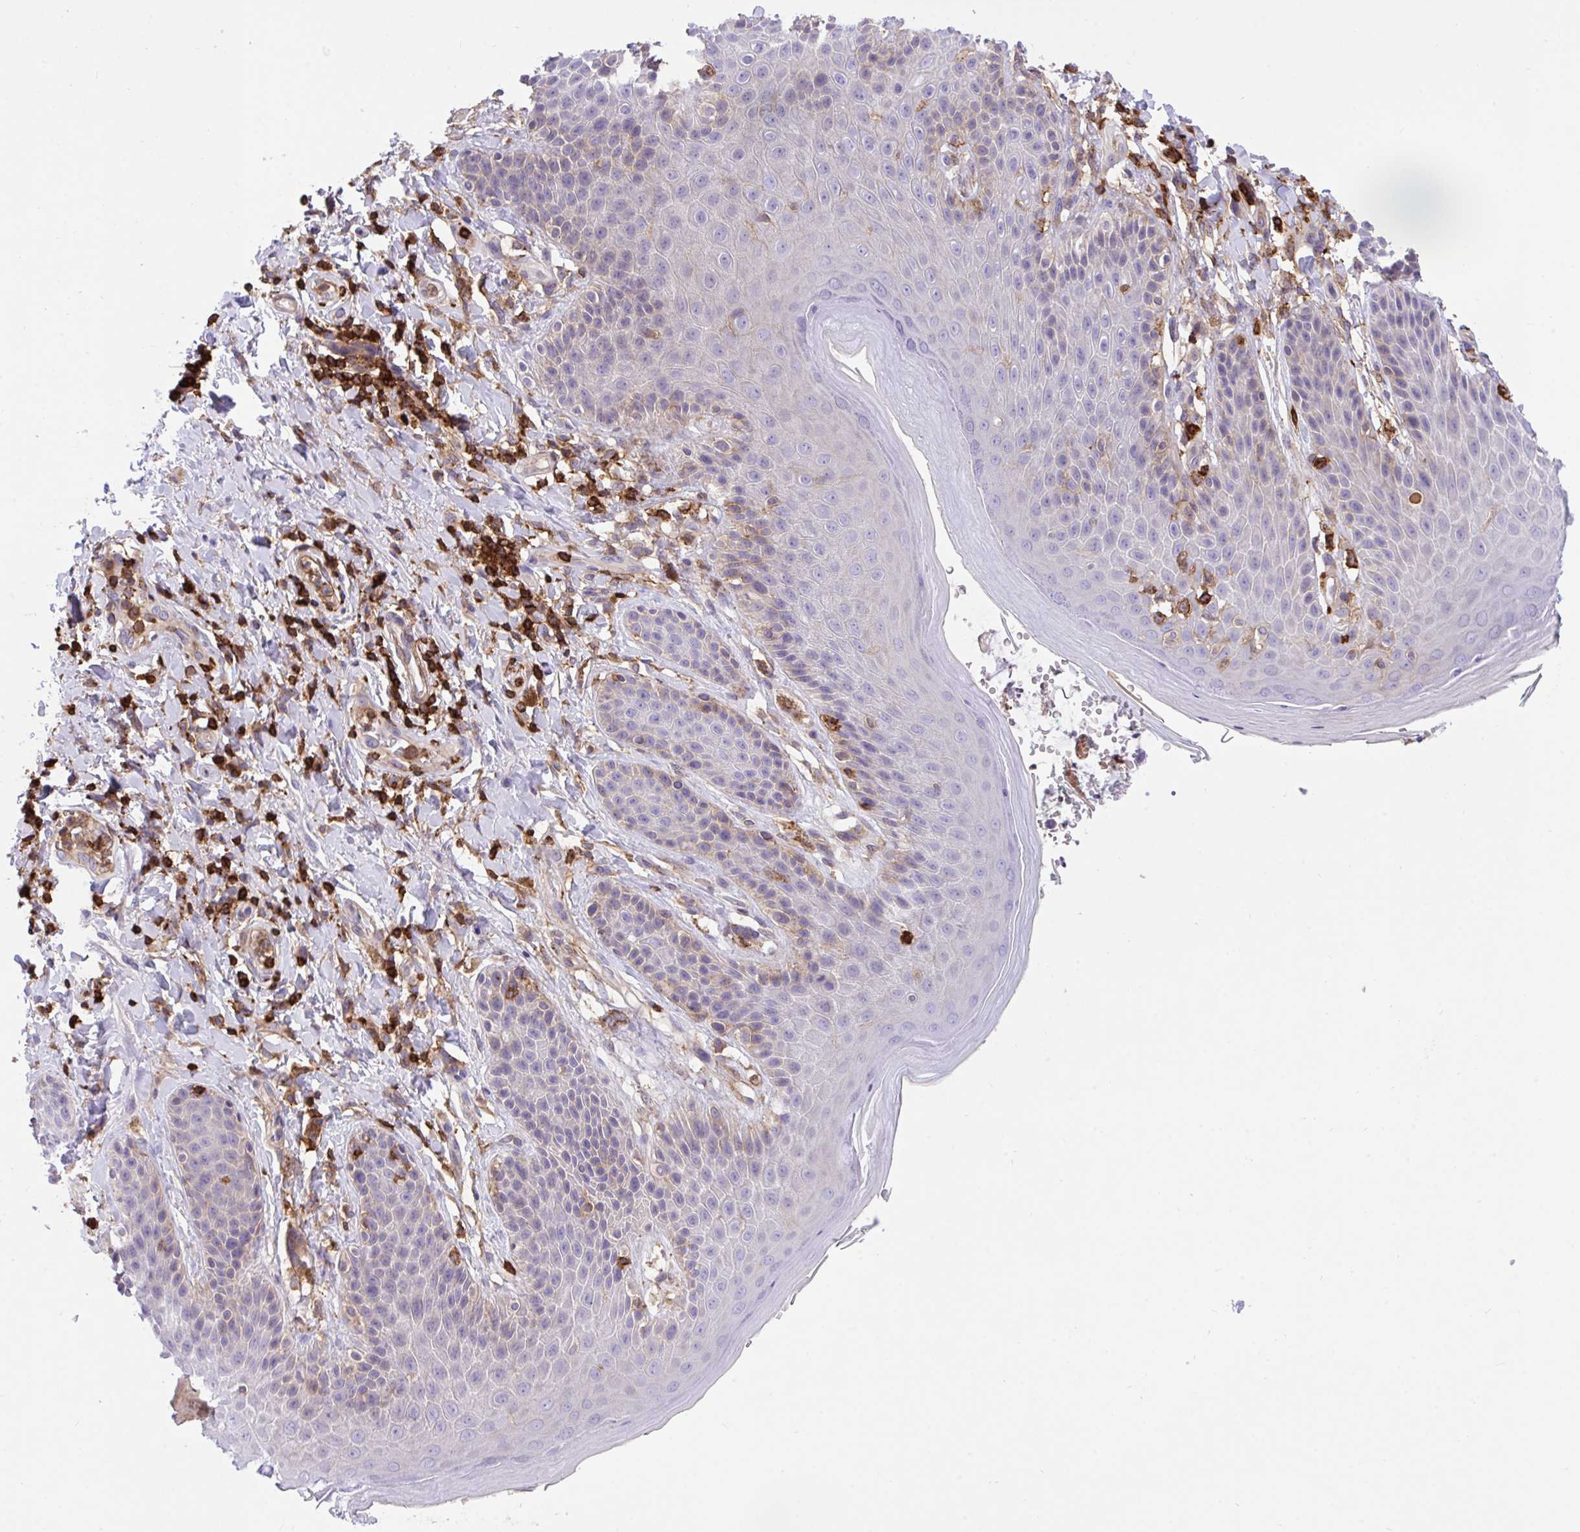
{"staining": {"intensity": "weak", "quantity": "<25%", "location": "cytoplasmic/membranous"}, "tissue": "skin", "cell_type": "Epidermal cells", "image_type": "normal", "snomed": [{"axis": "morphology", "description": "Normal tissue, NOS"}, {"axis": "topography", "description": "Anal"}, {"axis": "topography", "description": "Peripheral nerve tissue"}], "caption": "A high-resolution micrograph shows IHC staining of normal skin, which reveals no significant staining in epidermal cells. The staining is performed using DAB brown chromogen with nuclei counter-stained in using hematoxylin.", "gene": "ERI1", "patient": {"sex": "male", "age": 51}}